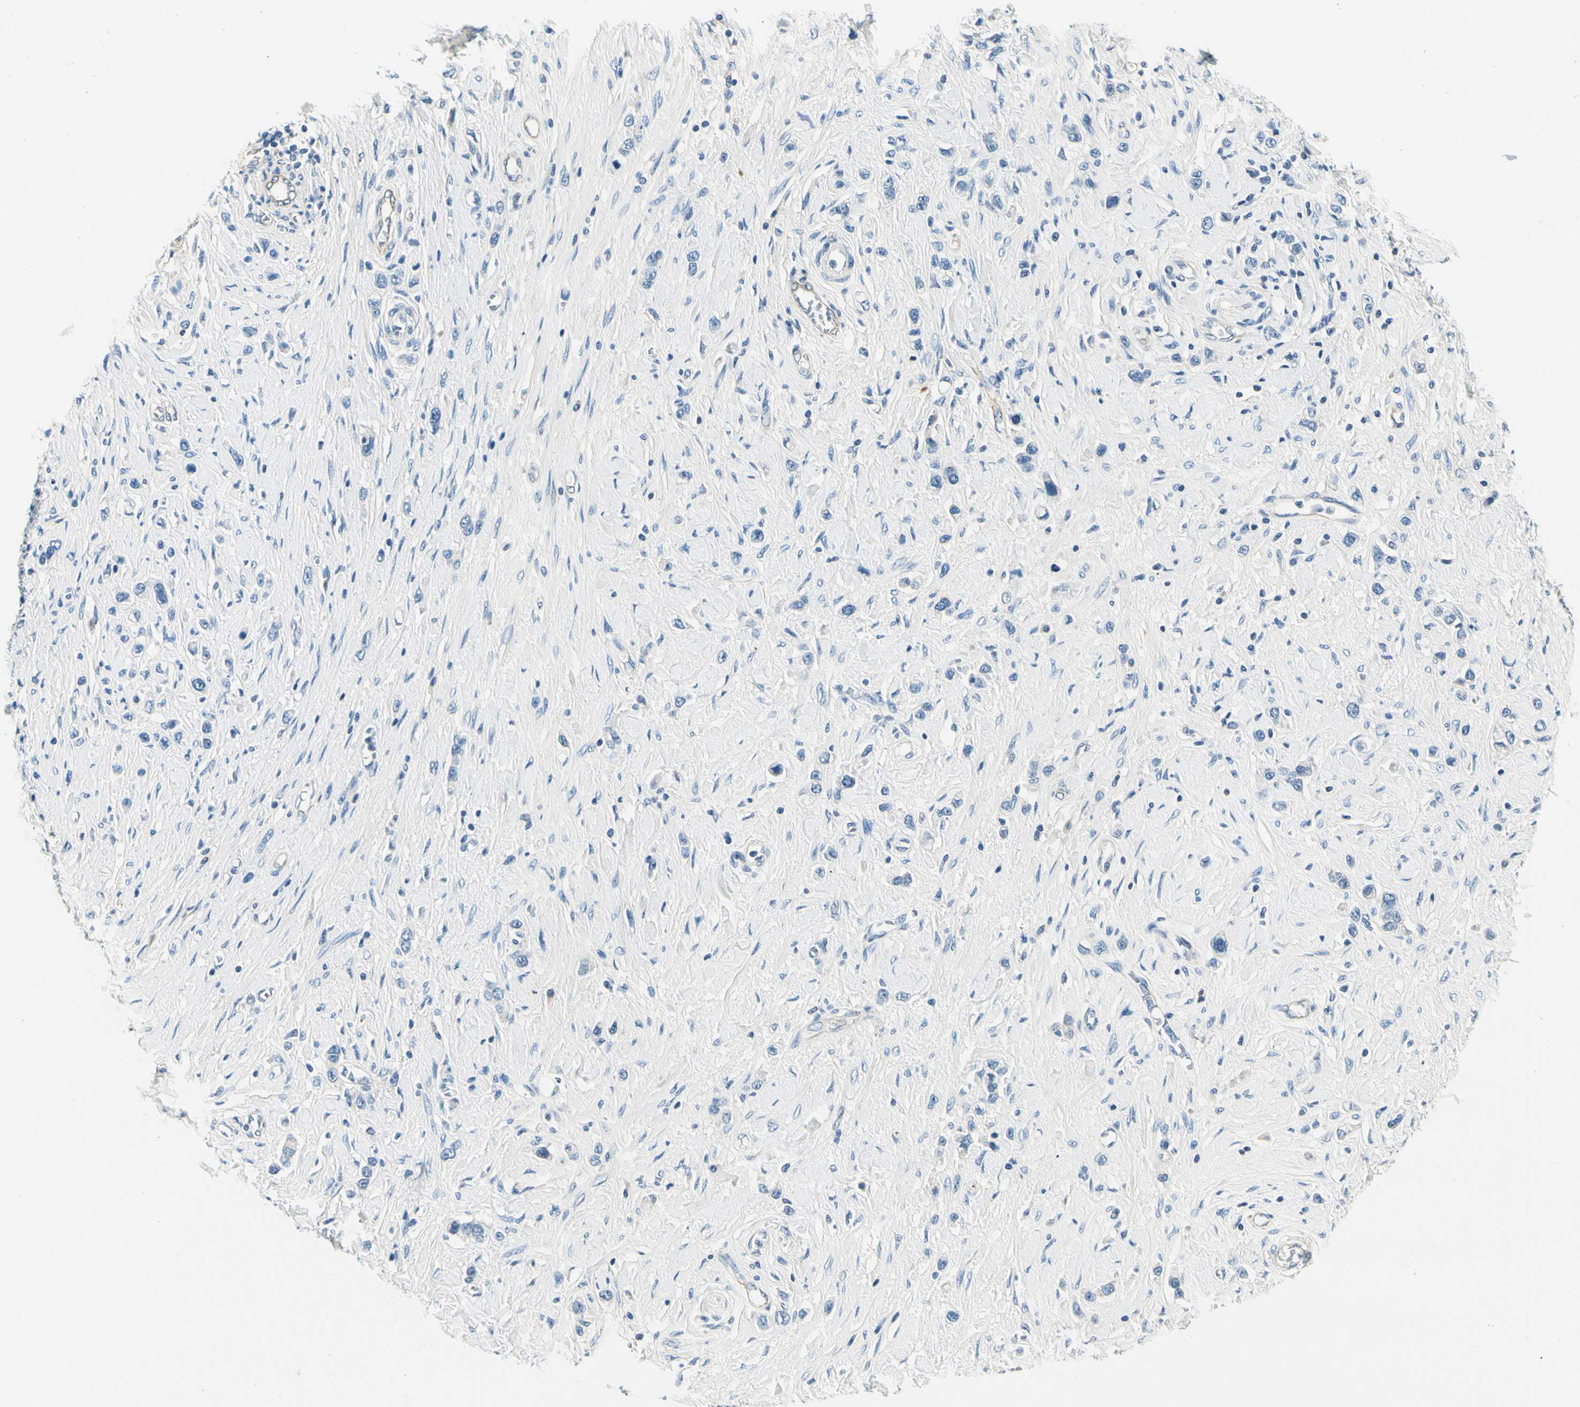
{"staining": {"intensity": "negative", "quantity": "none", "location": "none"}, "tissue": "stomach cancer", "cell_type": "Tumor cells", "image_type": "cancer", "snomed": [{"axis": "morphology", "description": "Normal tissue, NOS"}, {"axis": "morphology", "description": "Adenocarcinoma, NOS"}, {"axis": "topography", "description": "Stomach, upper"}, {"axis": "topography", "description": "Stomach"}], "caption": "High power microscopy photomicrograph of an IHC histopathology image of adenocarcinoma (stomach), revealing no significant positivity in tumor cells.", "gene": "TGFBR3", "patient": {"sex": "female", "age": 65}}